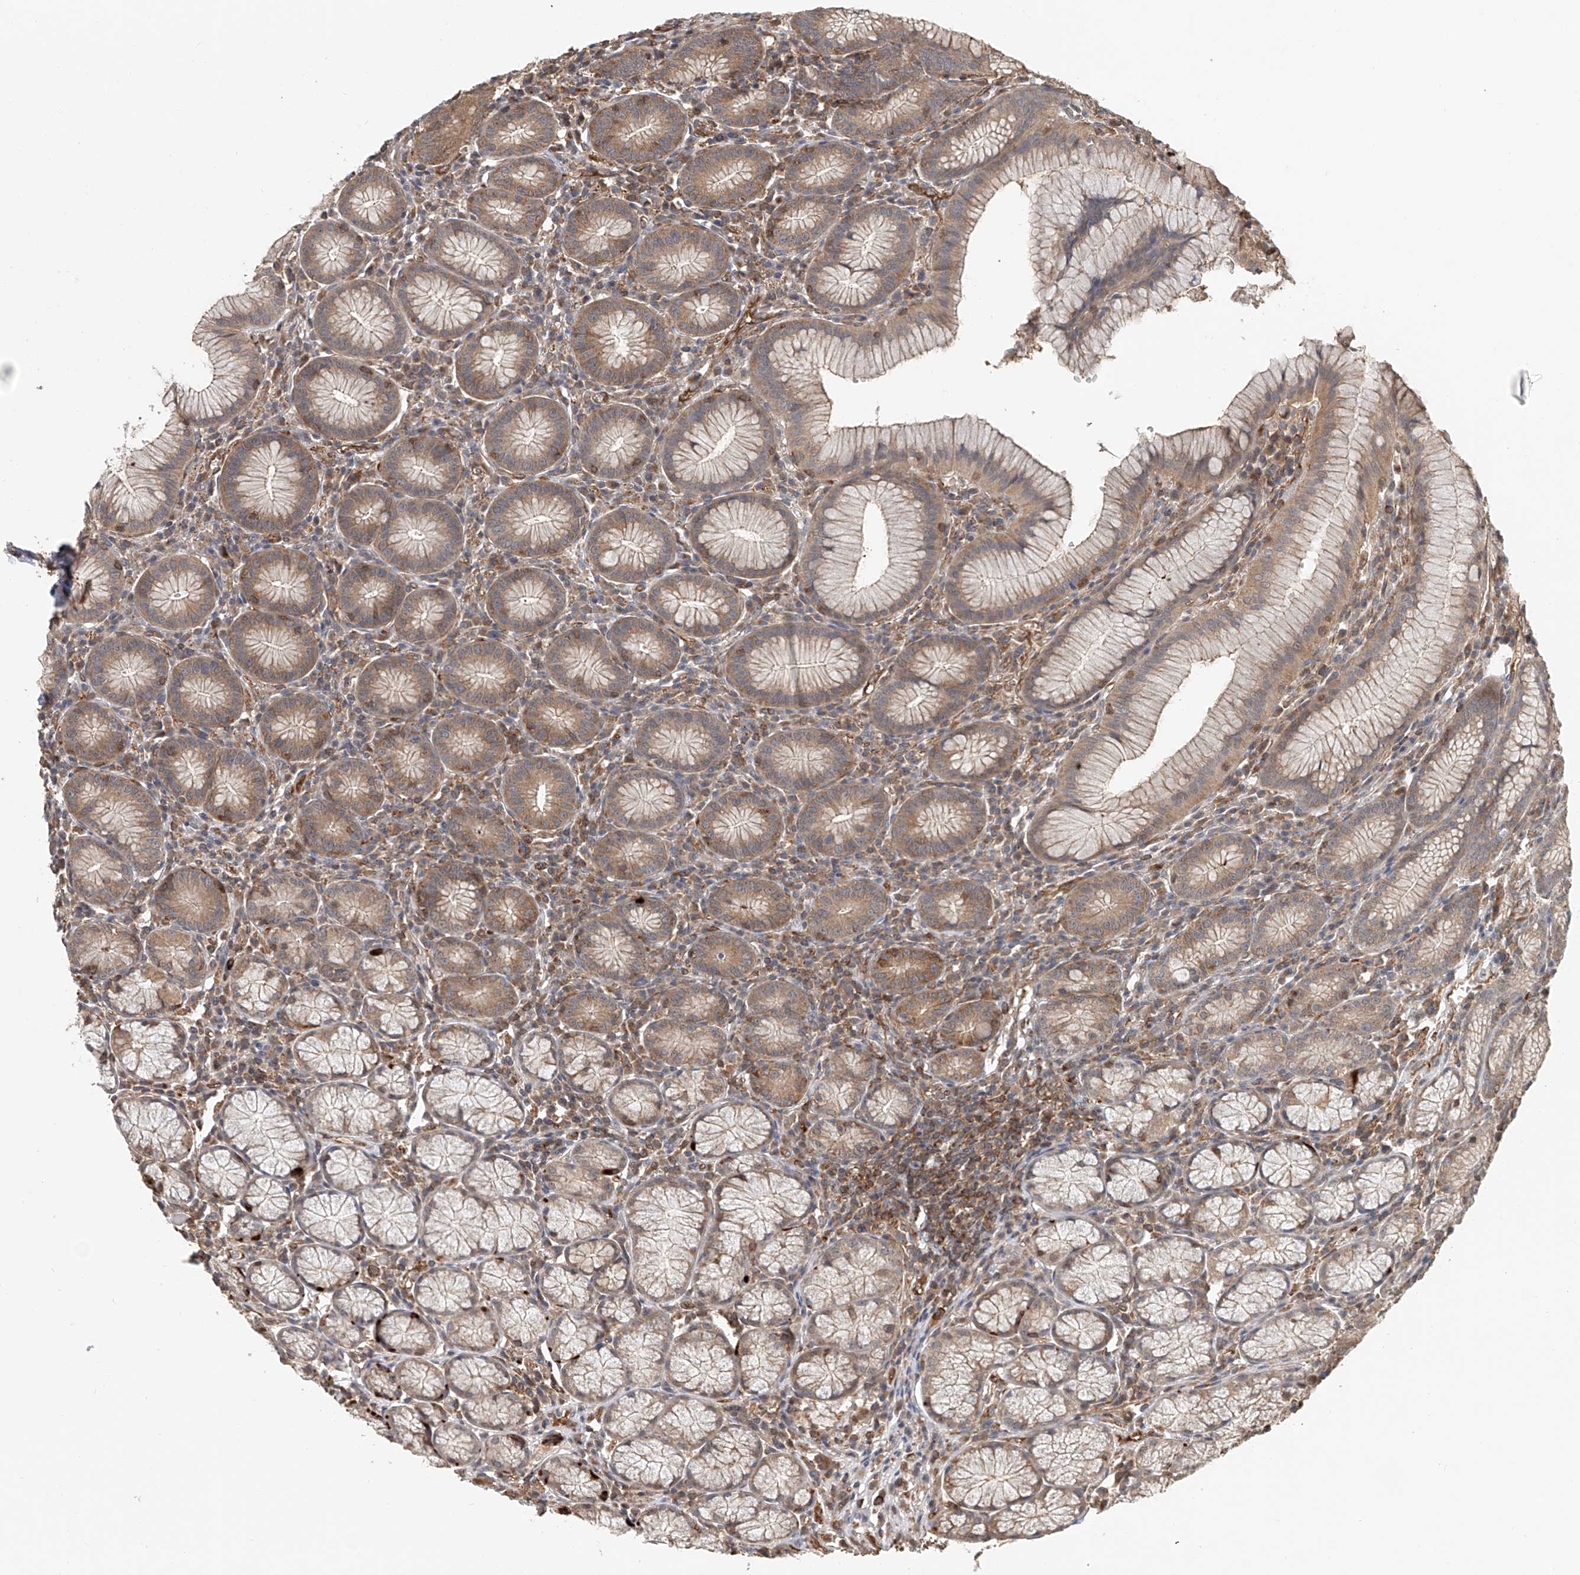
{"staining": {"intensity": "moderate", "quantity": "25%-75%", "location": "cytoplasmic/membranous"}, "tissue": "stomach", "cell_type": "Glandular cells", "image_type": "normal", "snomed": [{"axis": "morphology", "description": "Normal tissue, NOS"}, {"axis": "topography", "description": "Stomach"}], "caption": "Immunohistochemical staining of benign human stomach reveals 25%-75% levels of moderate cytoplasmic/membranous protein staining in about 25%-75% of glandular cells.", "gene": "FRYL", "patient": {"sex": "male", "age": 55}}